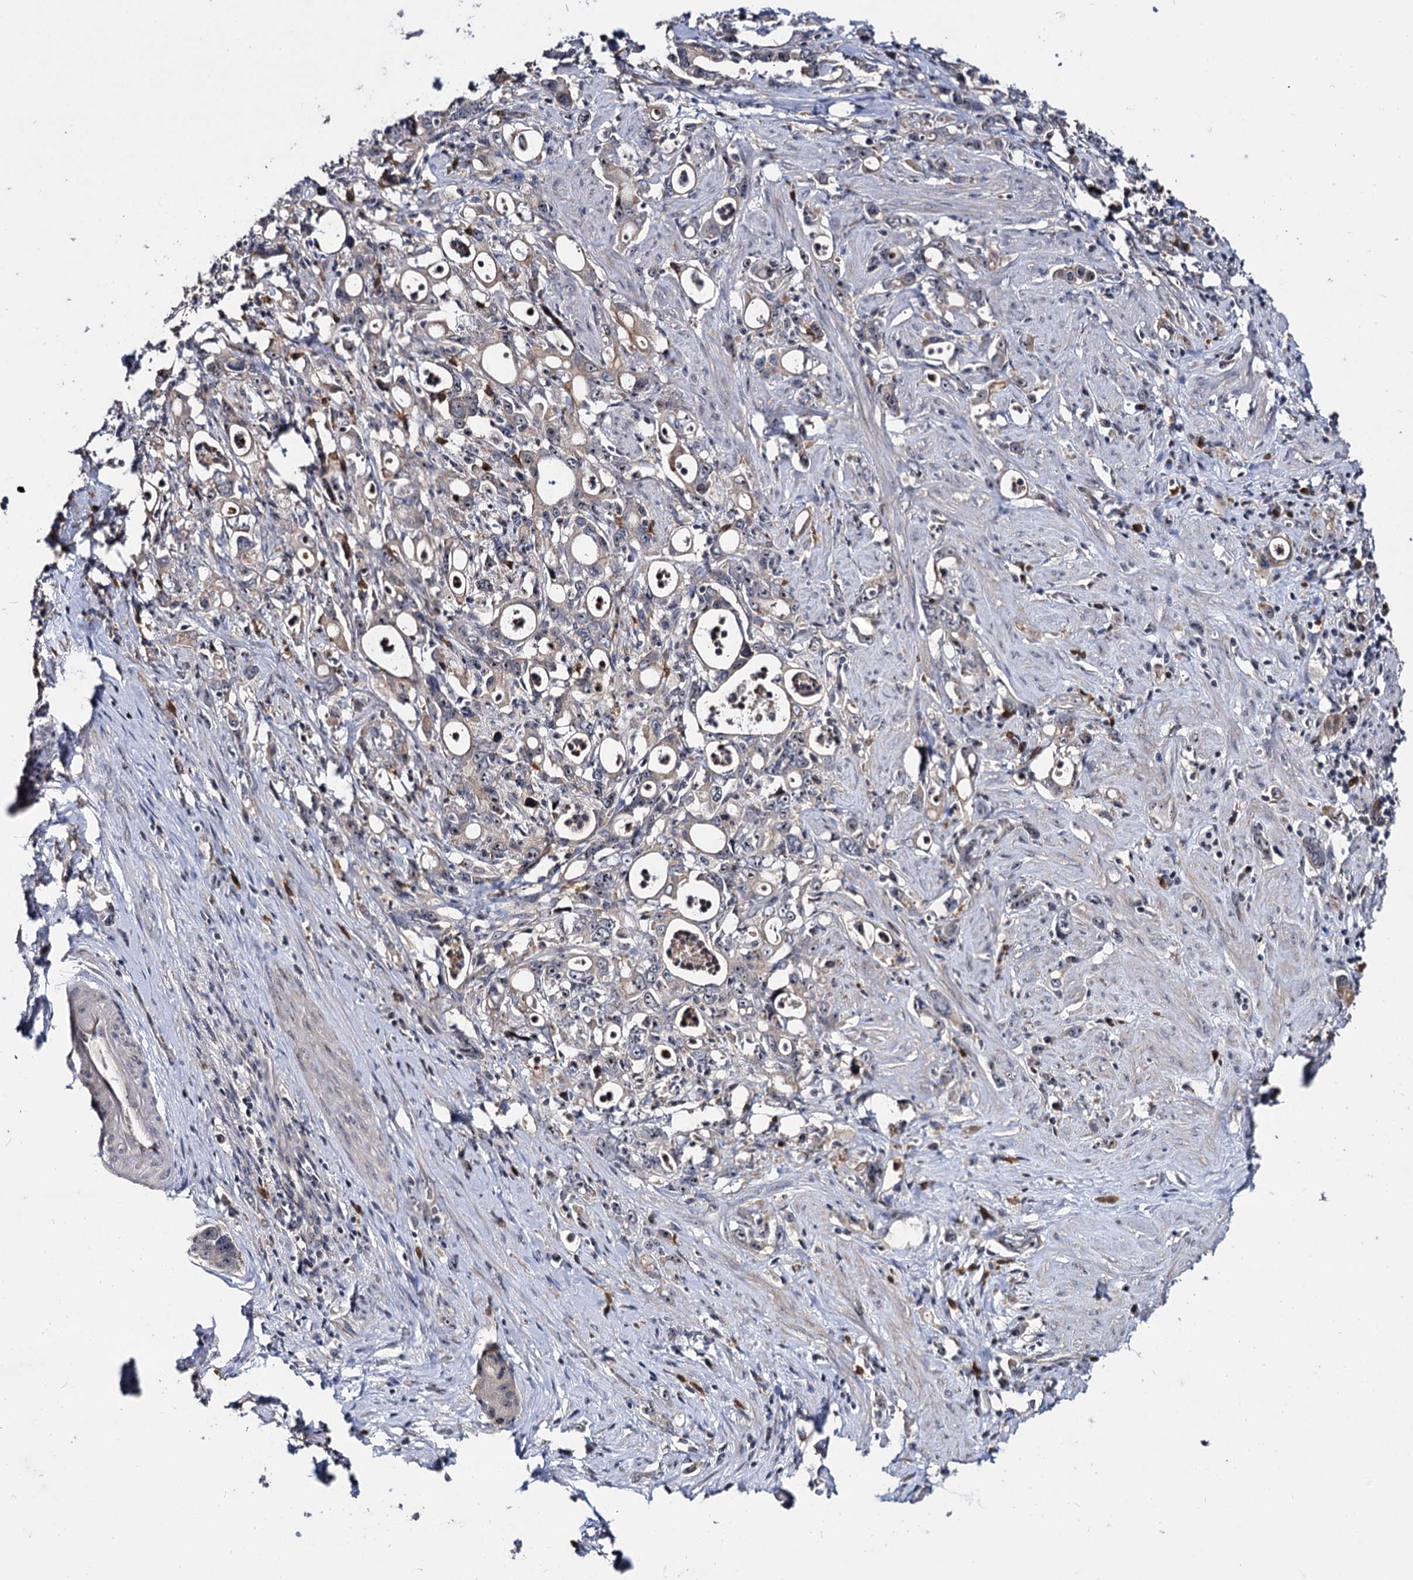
{"staining": {"intensity": "weak", "quantity": "<25%", "location": "cytoplasmic/membranous,nuclear"}, "tissue": "stomach cancer", "cell_type": "Tumor cells", "image_type": "cancer", "snomed": [{"axis": "morphology", "description": "Adenocarcinoma, NOS"}, {"axis": "topography", "description": "Stomach, lower"}], "caption": "Stomach cancer was stained to show a protein in brown. There is no significant expression in tumor cells.", "gene": "SUPT20H", "patient": {"sex": "female", "age": 43}}